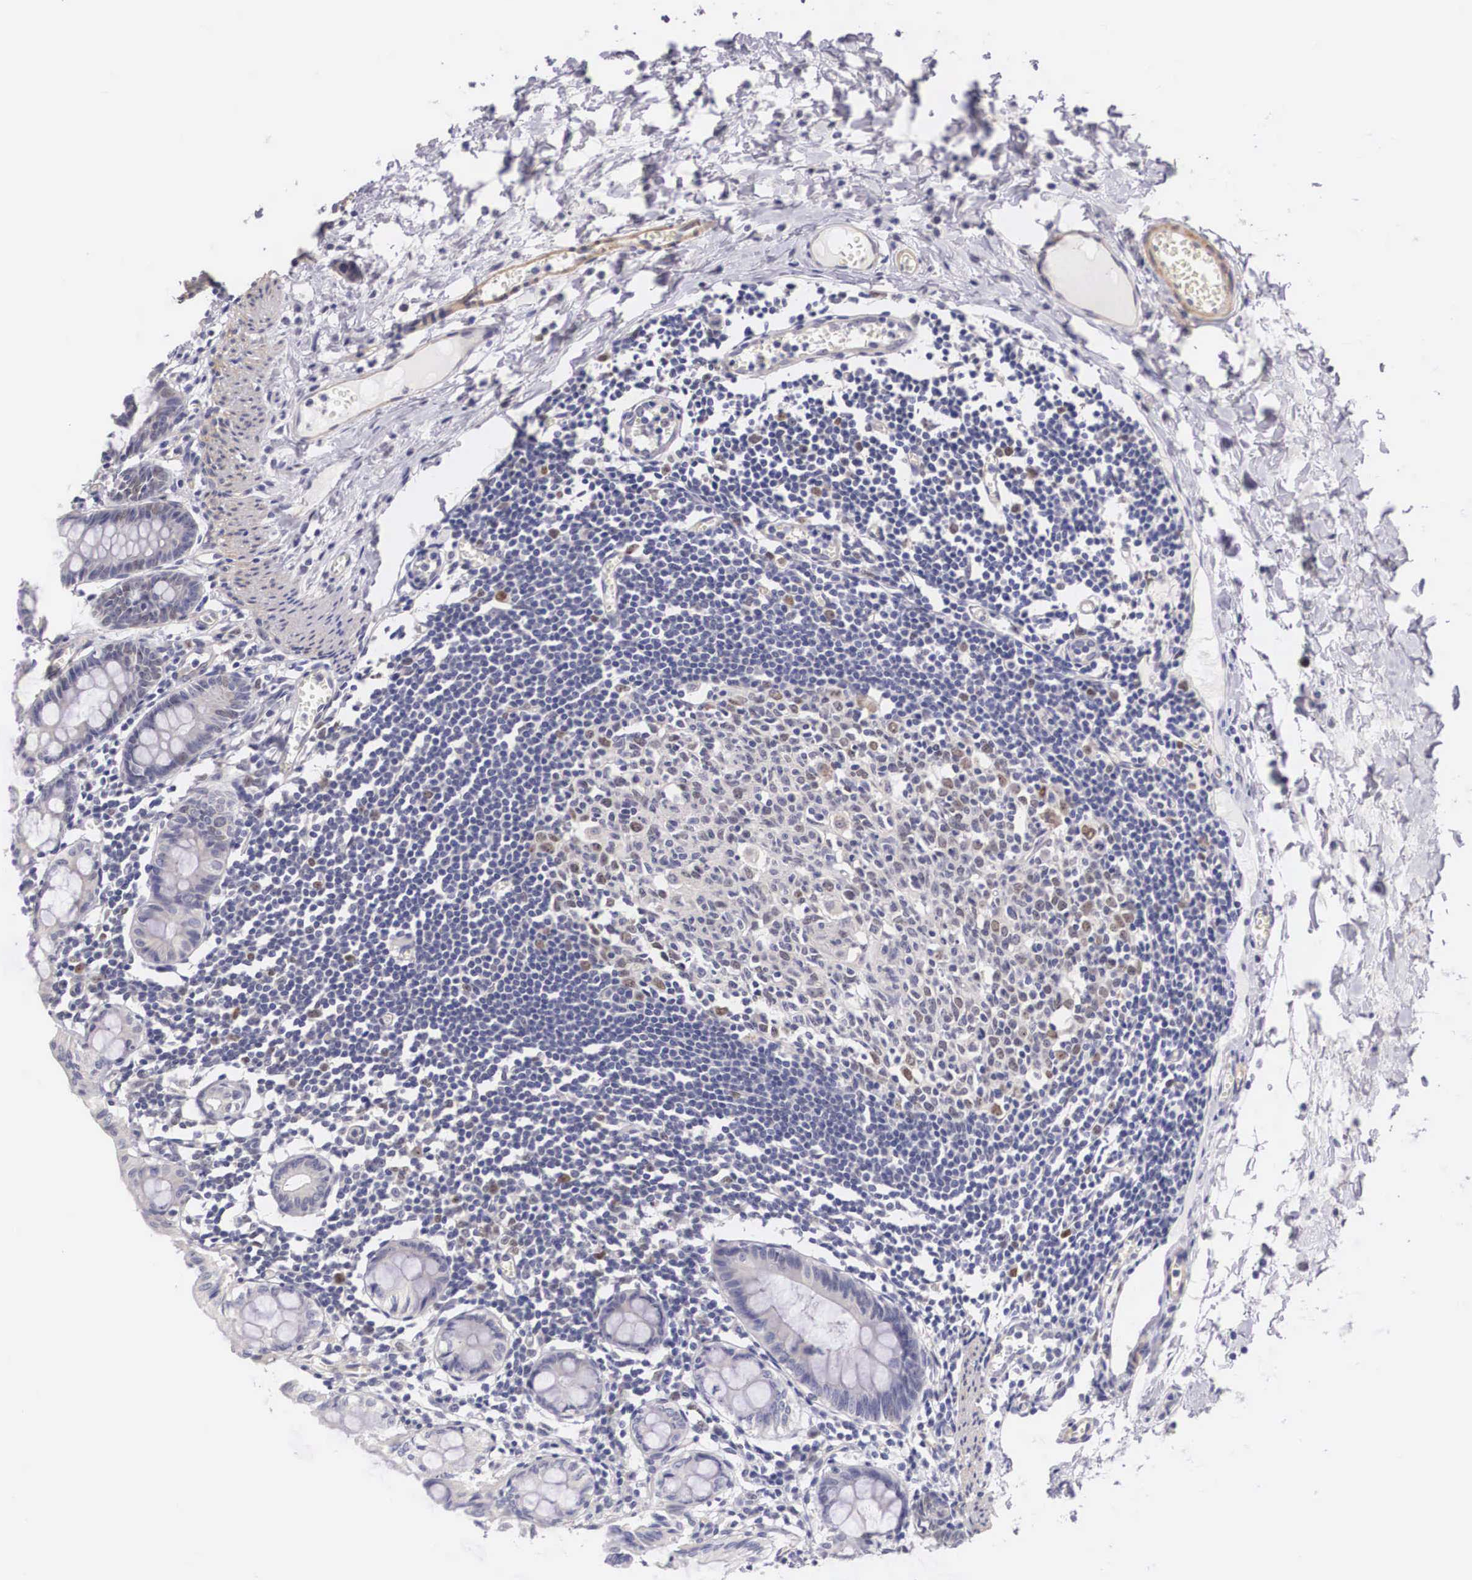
{"staining": {"intensity": "moderate", "quantity": ">75%", "location": "cytoplasmic/membranous"}, "tissue": "colon", "cell_type": "Endothelial cells", "image_type": "normal", "snomed": [{"axis": "morphology", "description": "Normal tissue, NOS"}, {"axis": "topography", "description": "Colon"}], "caption": "Endothelial cells show medium levels of moderate cytoplasmic/membranous expression in approximately >75% of cells in benign colon.", "gene": "ENOX2", "patient": {"sex": "male", "age": 1}}